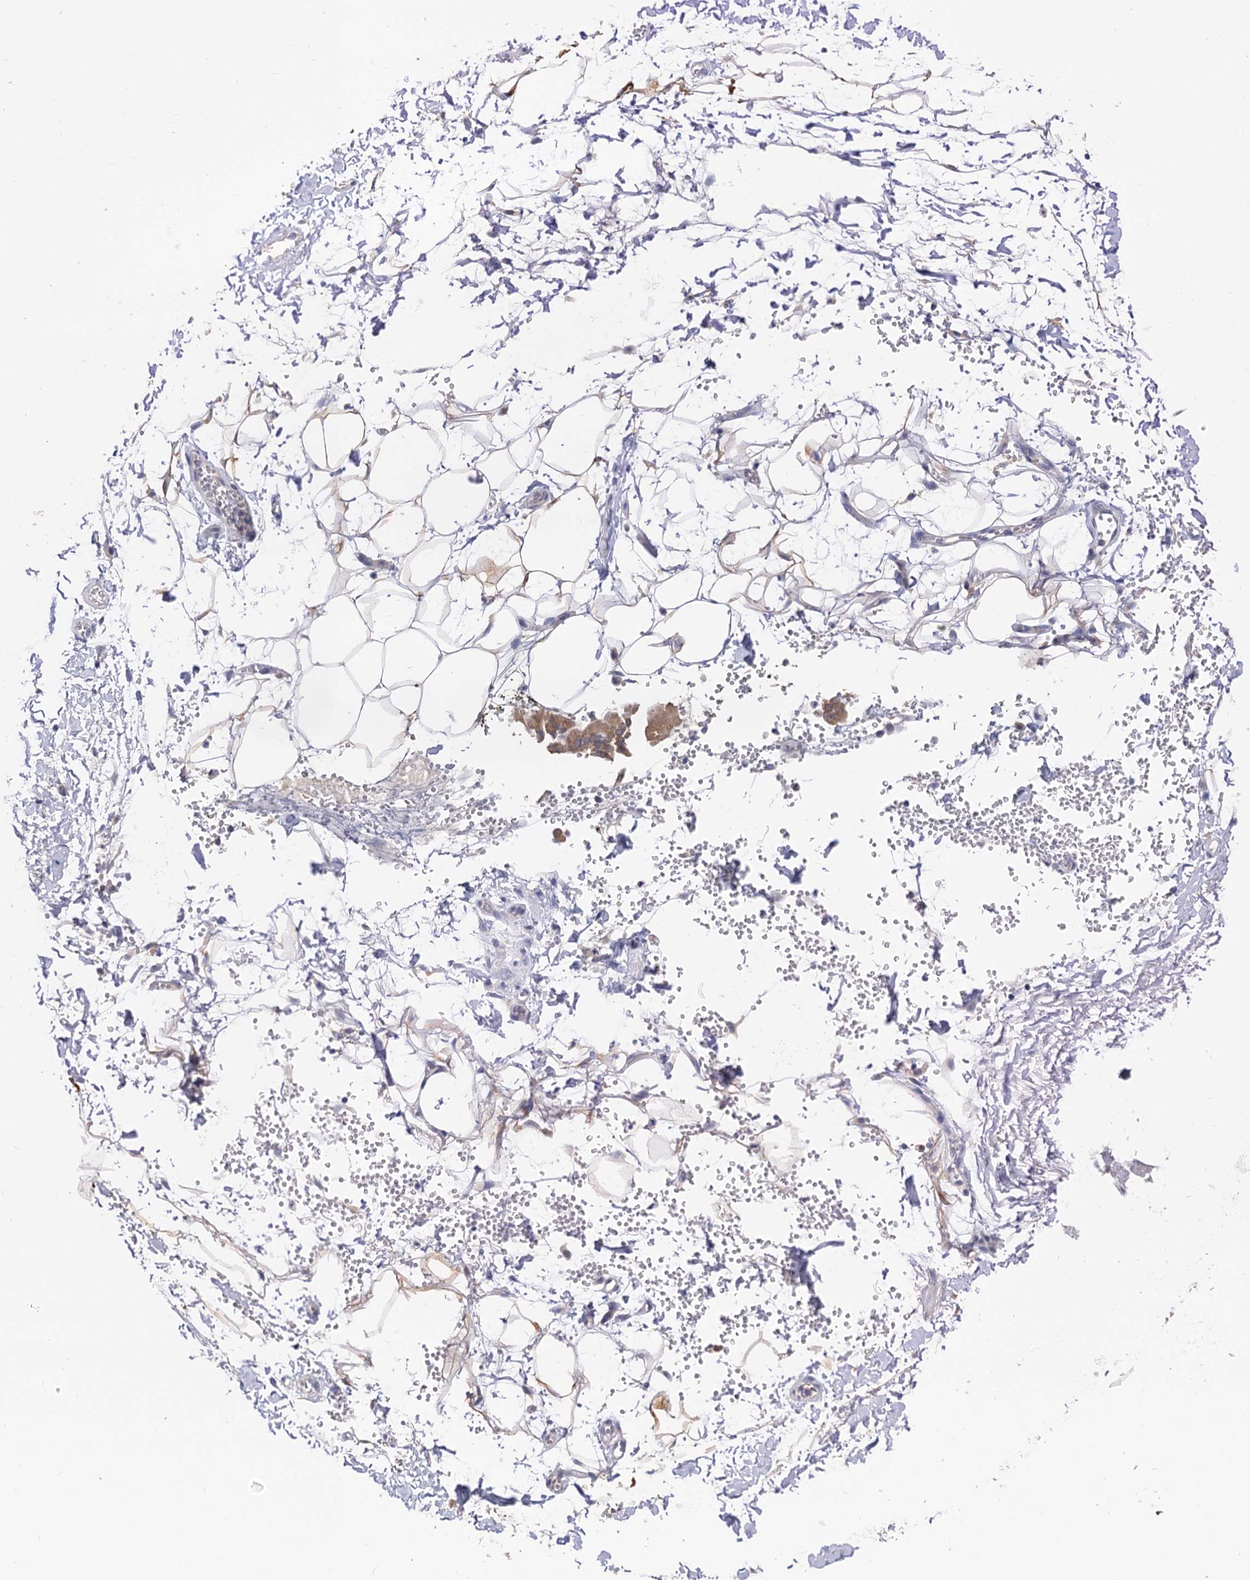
{"staining": {"intensity": "negative", "quantity": "none", "location": "none"}, "tissue": "adipose tissue", "cell_type": "Adipocytes", "image_type": "normal", "snomed": [{"axis": "morphology", "description": "Normal tissue, NOS"}, {"axis": "morphology", "description": "Adenocarcinoma, NOS"}, {"axis": "topography", "description": "Pancreas"}, {"axis": "topography", "description": "Peripheral nerve tissue"}], "caption": "This histopathology image is of unremarkable adipose tissue stained with immunohistochemistry (IHC) to label a protein in brown with the nuclei are counter-stained blue. There is no staining in adipocytes. (Stains: DAB immunohistochemistry (IHC) with hematoxylin counter stain, Microscopy: brightfield microscopy at high magnification).", "gene": "ANKRD42", "patient": {"sex": "male", "age": 59}}